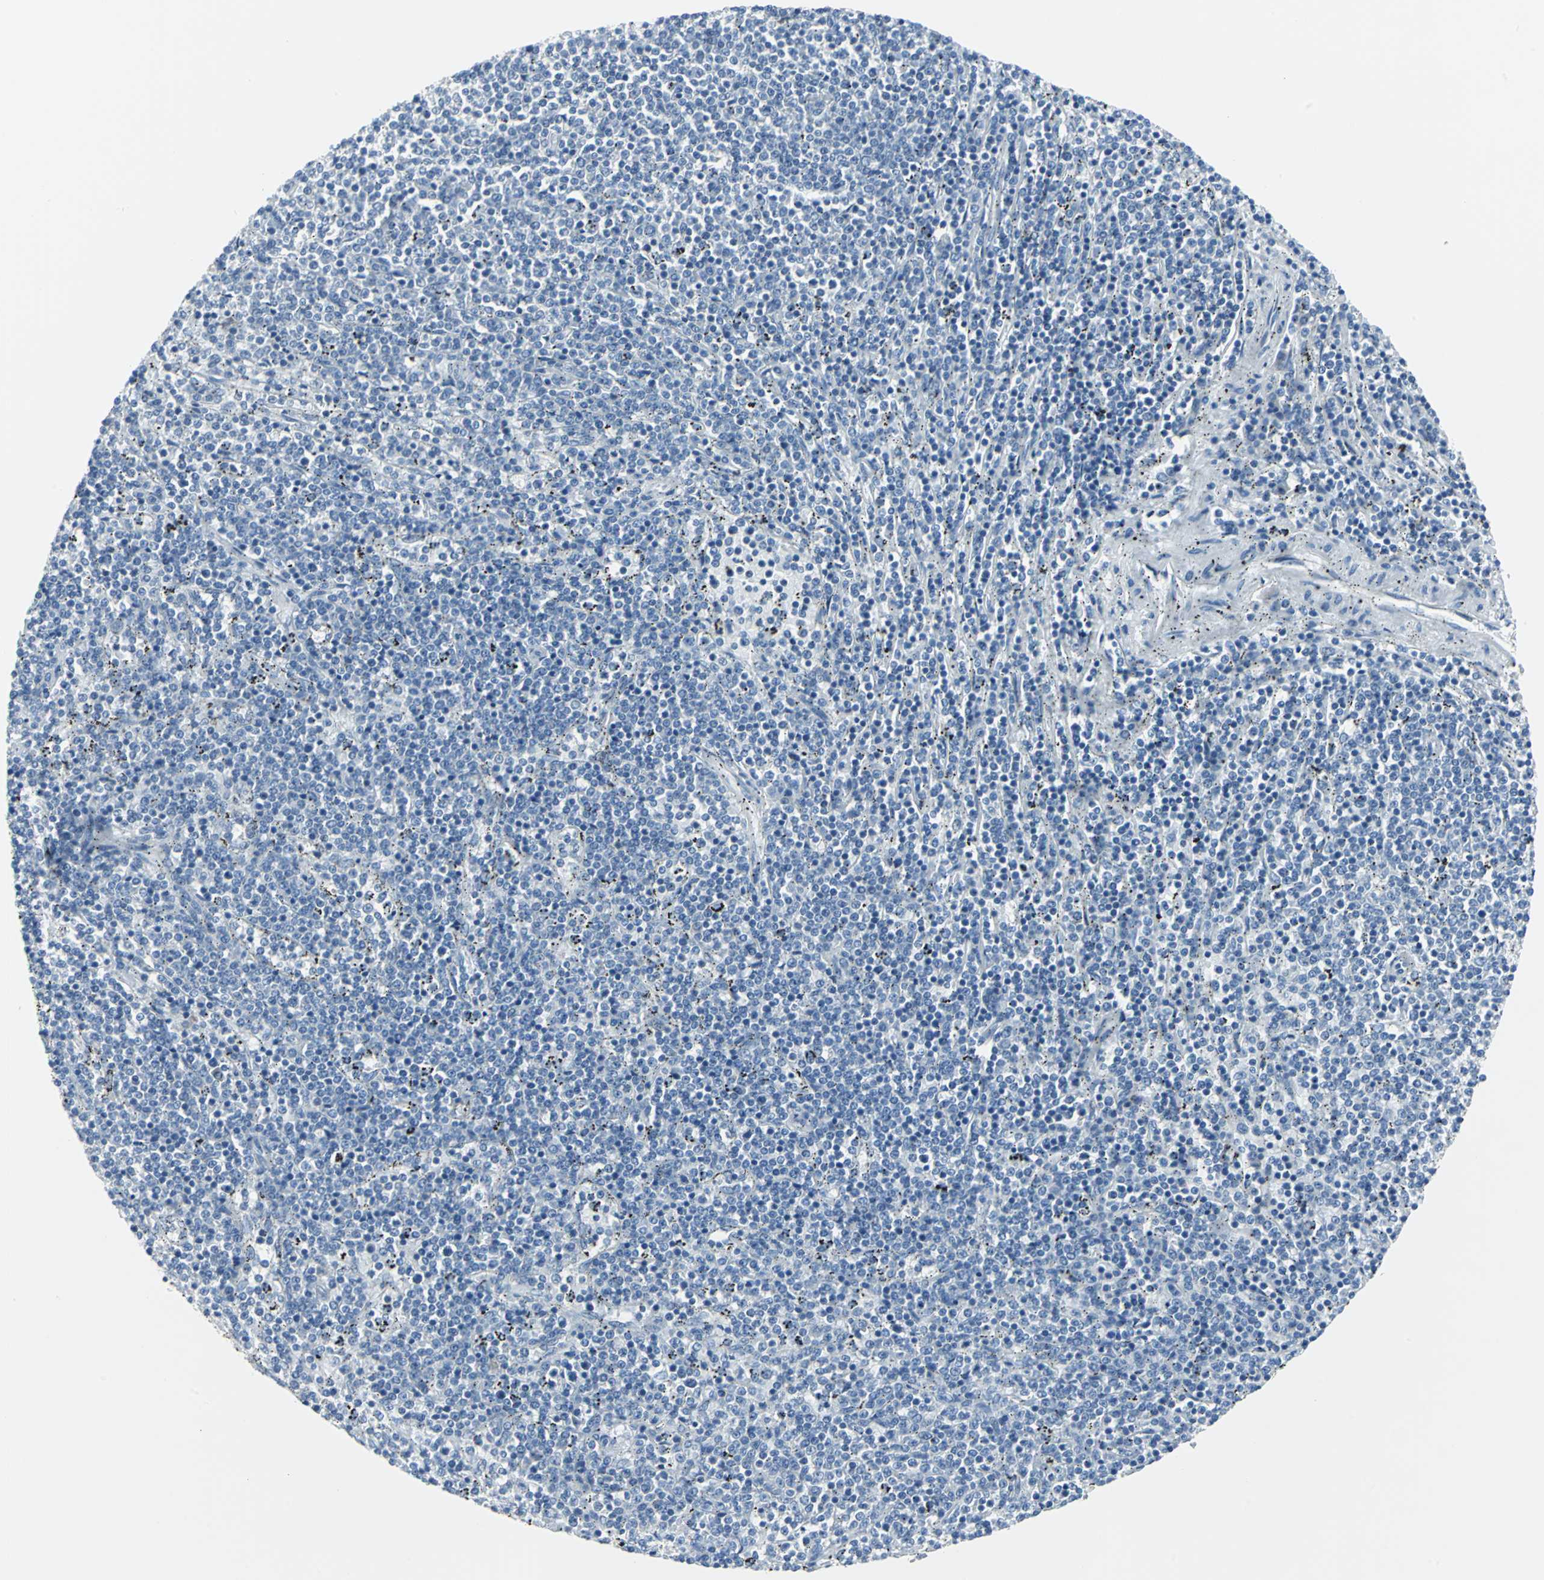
{"staining": {"intensity": "negative", "quantity": "none", "location": "none"}, "tissue": "lymphoma", "cell_type": "Tumor cells", "image_type": "cancer", "snomed": [{"axis": "morphology", "description": "Malignant lymphoma, non-Hodgkin's type, Low grade"}, {"axis": "topography", "description": "Spleen"}], "caption": "DAB immunohistochemical staining of low-grade malignant lymphoma, non-Hodgkin's type displays no significant positivity in tumor cells.", "gene": "DNAI2", "patient": {"sex": "female", "age": 50}}